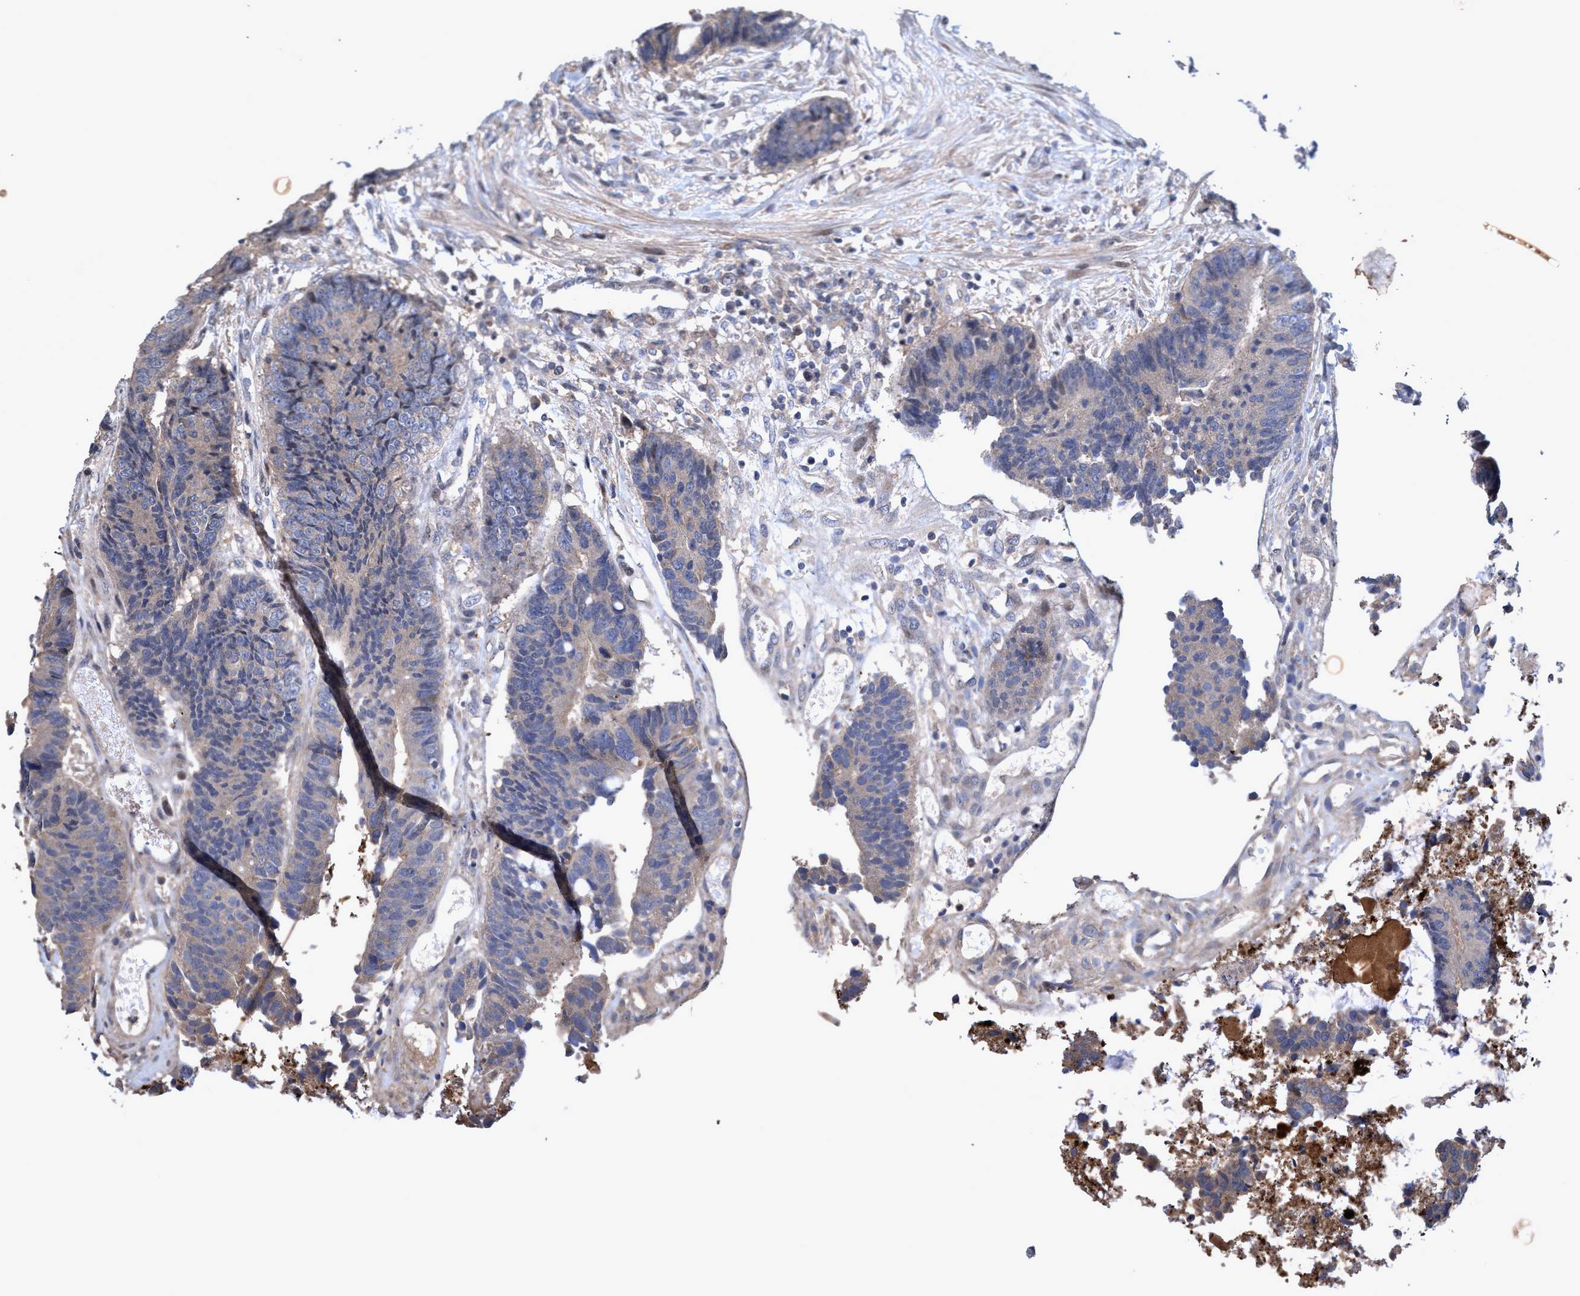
{"staining": {"intensity": "weak", "quantity": "<25%", "location": "cytoplasmic/membranous"}, "tissue": "colorectal cancer", "cell_type": "Tumor cells", "image_type": "cancer", "snomed": [{"axis": "morphology", "description": "Adenocarcinoma, NOS"}, {"axis": "topography", "description": "Rectum"}], "caption": "Tumor cells are negative for brown protein staining in colorectal cancer.", "gene": "ZNF677", "patient": {"sex": "male", "age": 84}}